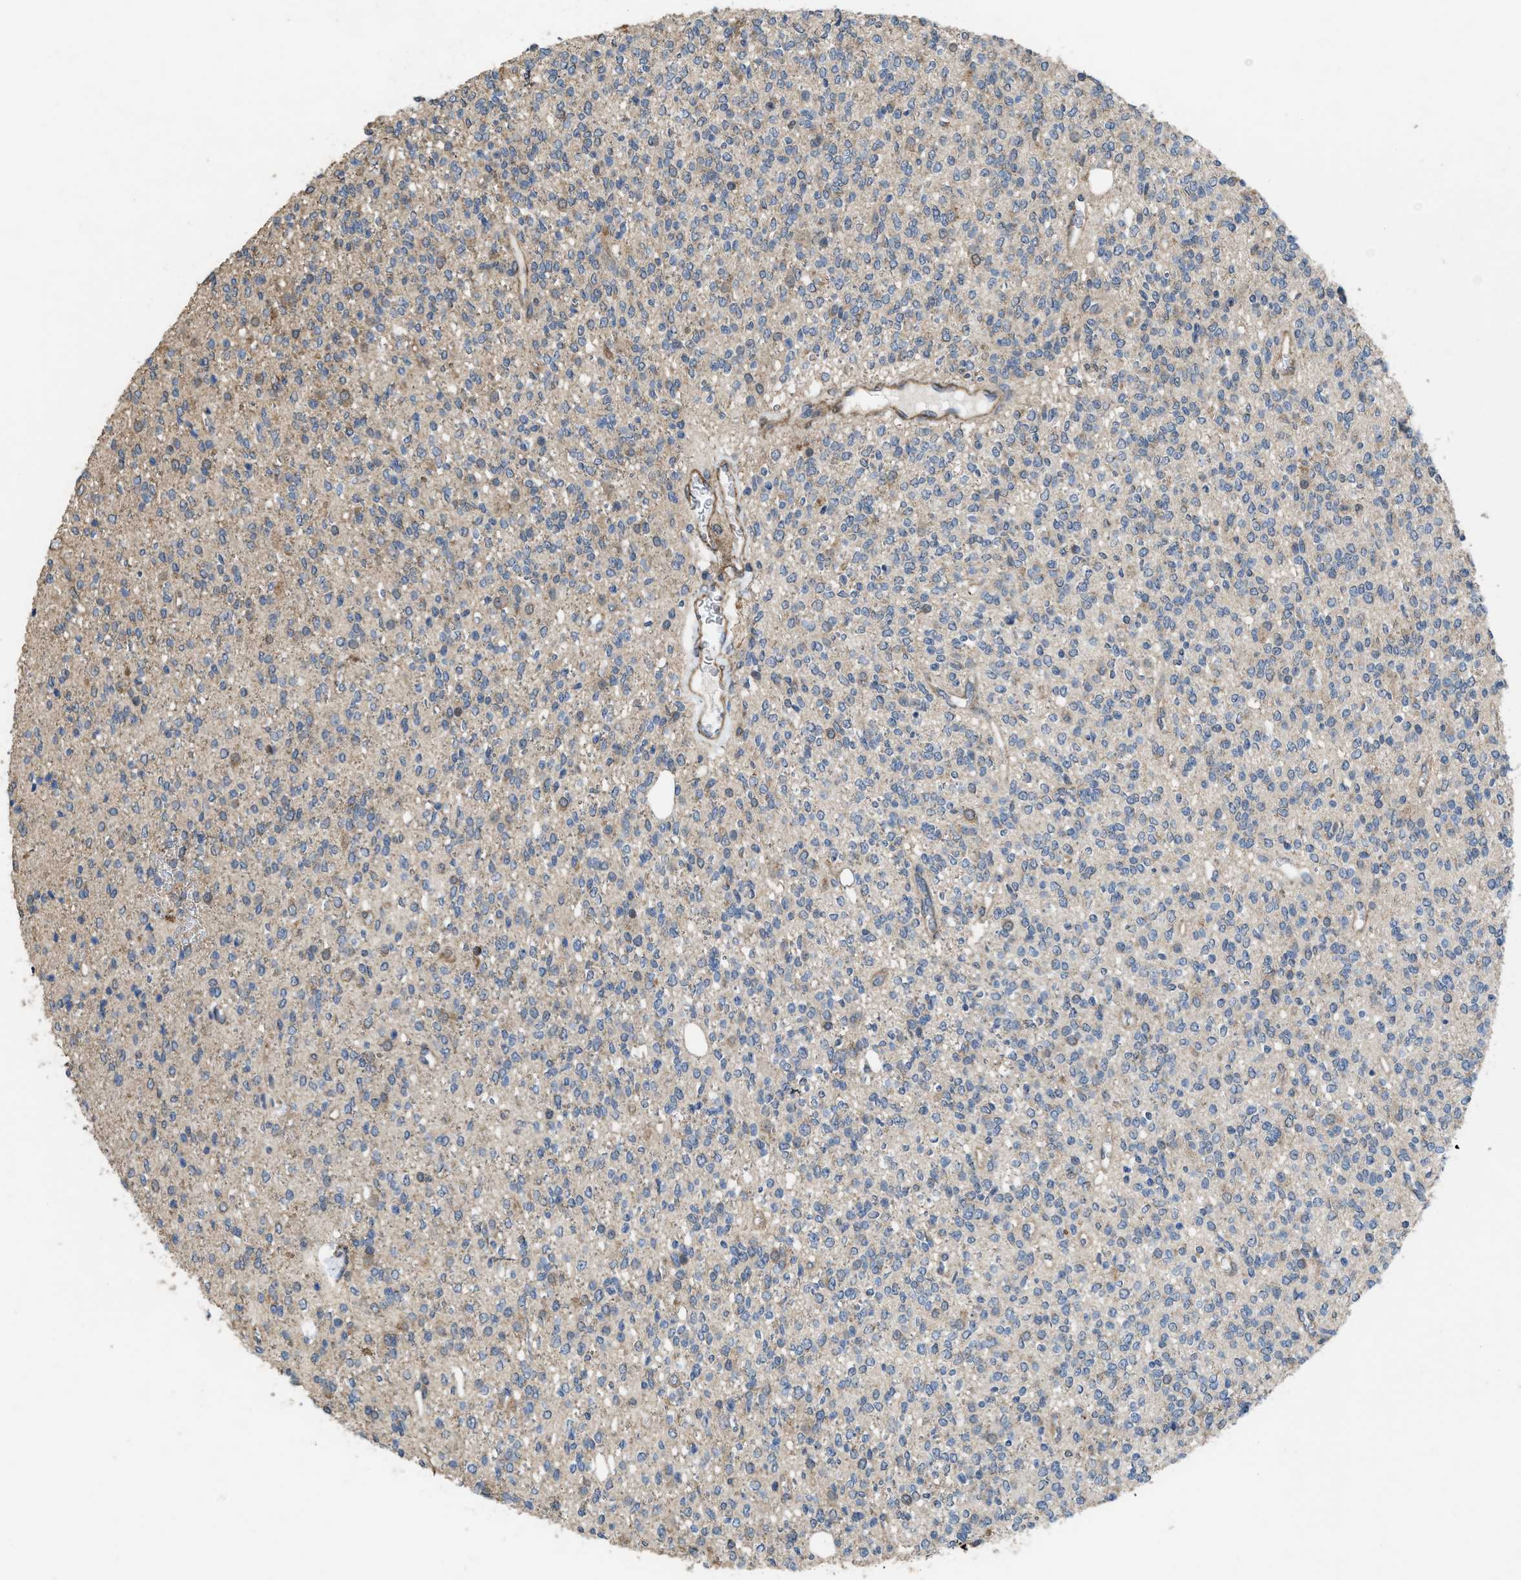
{"staining": {"intensity": "weak", "quantity": "<25%", "location": "cytoplasmic/membranous"}, "tissue": "glioma", "cell_type": "Tumor cells", "image_type": "cancer", "snomed": [{"axis": "morphology", "description": "Glioma, malignant, High grade"}, {"axis": "topography", "description": "Brain"}], "caption": "Tumor cells are negative for brown protein staining in glioma.", "gene": "ARL6", "patient": {"sex": "male", "age": 34}}